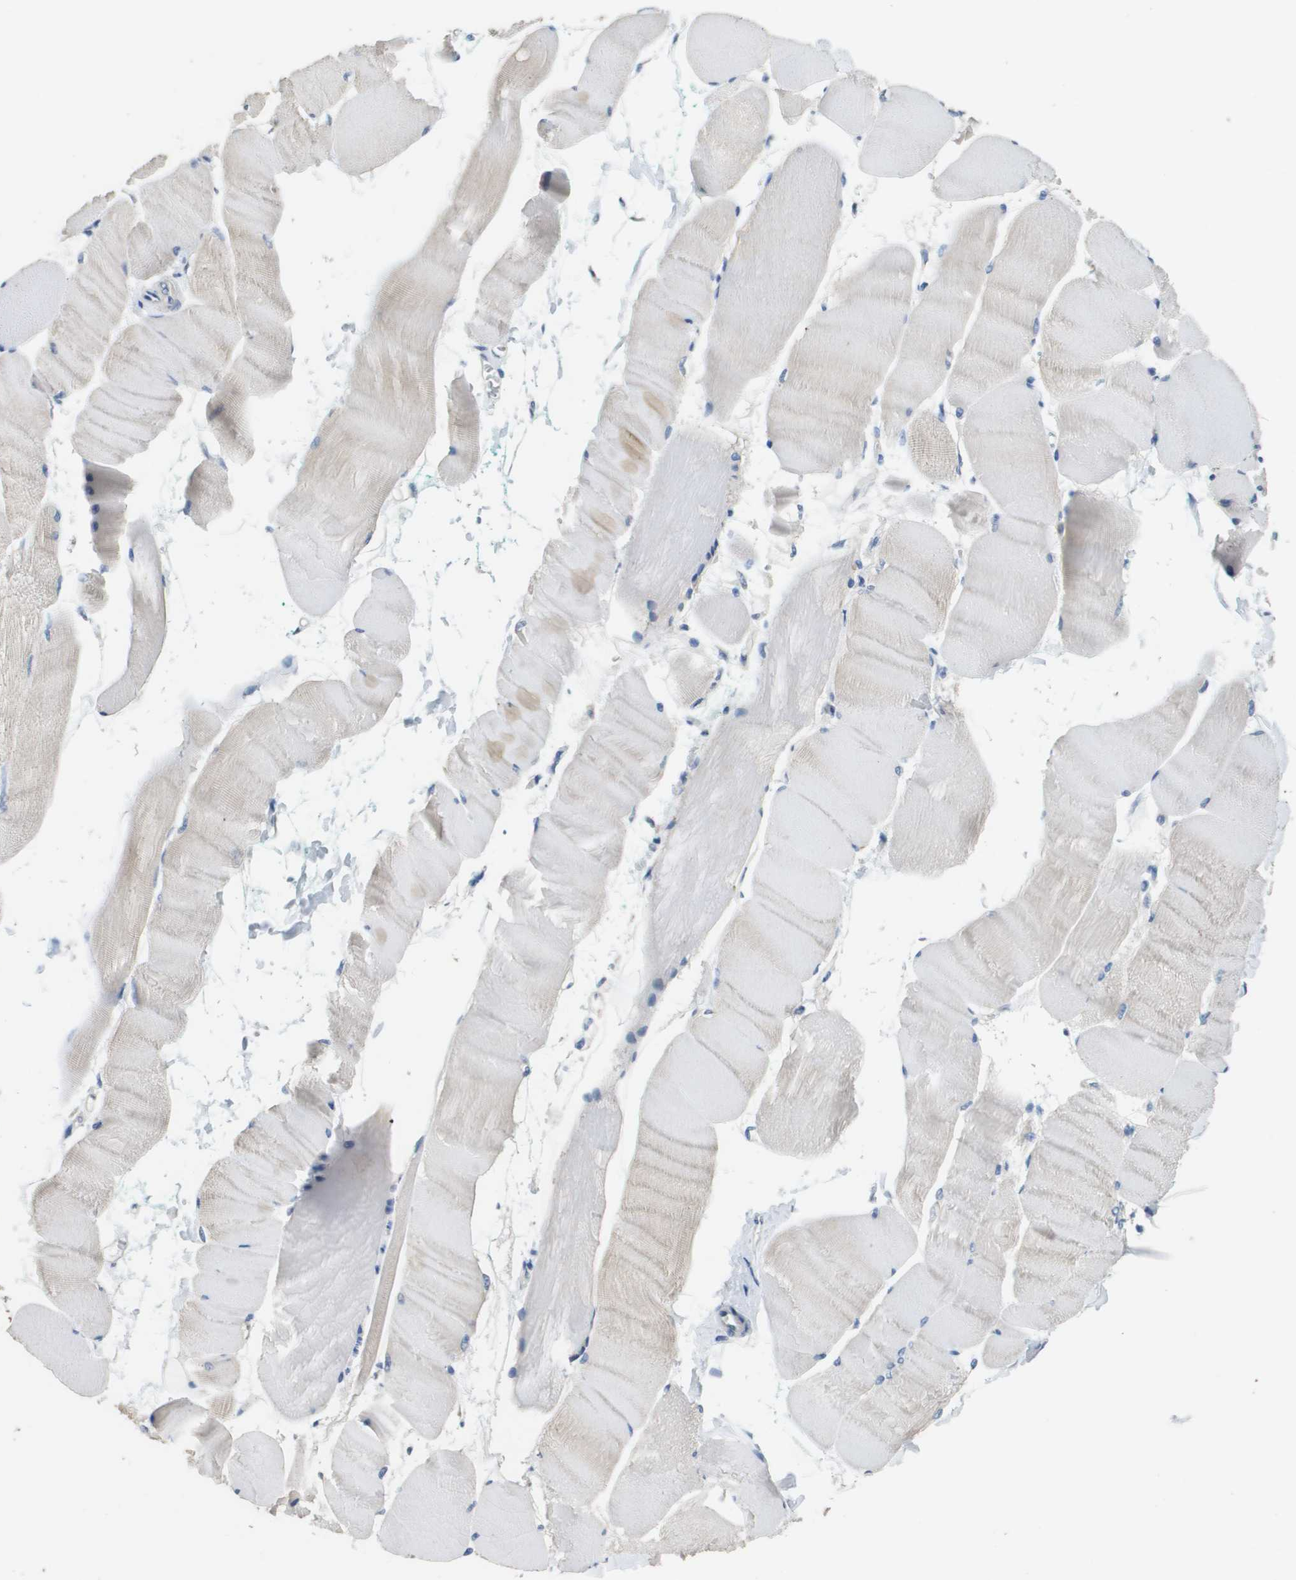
{"staining": {"intensity": "weak", "quantity": "<25%", "location": "cytoplasmic/membranous"}, "tissue": "skeletal muscle", "cell_type": "Myocytes", "image_type": "normal", "snomed": [{"axis": "morphology", "description": "Normal tissue, NOS"}, {"axis": "morphology", "description": "Squamous cell carcinoma, NOS"}, {"axis": "topography", "description": "Skeletal muscle"}], "caption": "Immunohistochemistry of unremarkable human skeletal muscle displays no expression in myocytes. (Brightfield microscopy of DAB immunohistochemistry (IHC) at high magnification).", "gene": "MT3", "patient": {"sex": "male", "age": 51}}